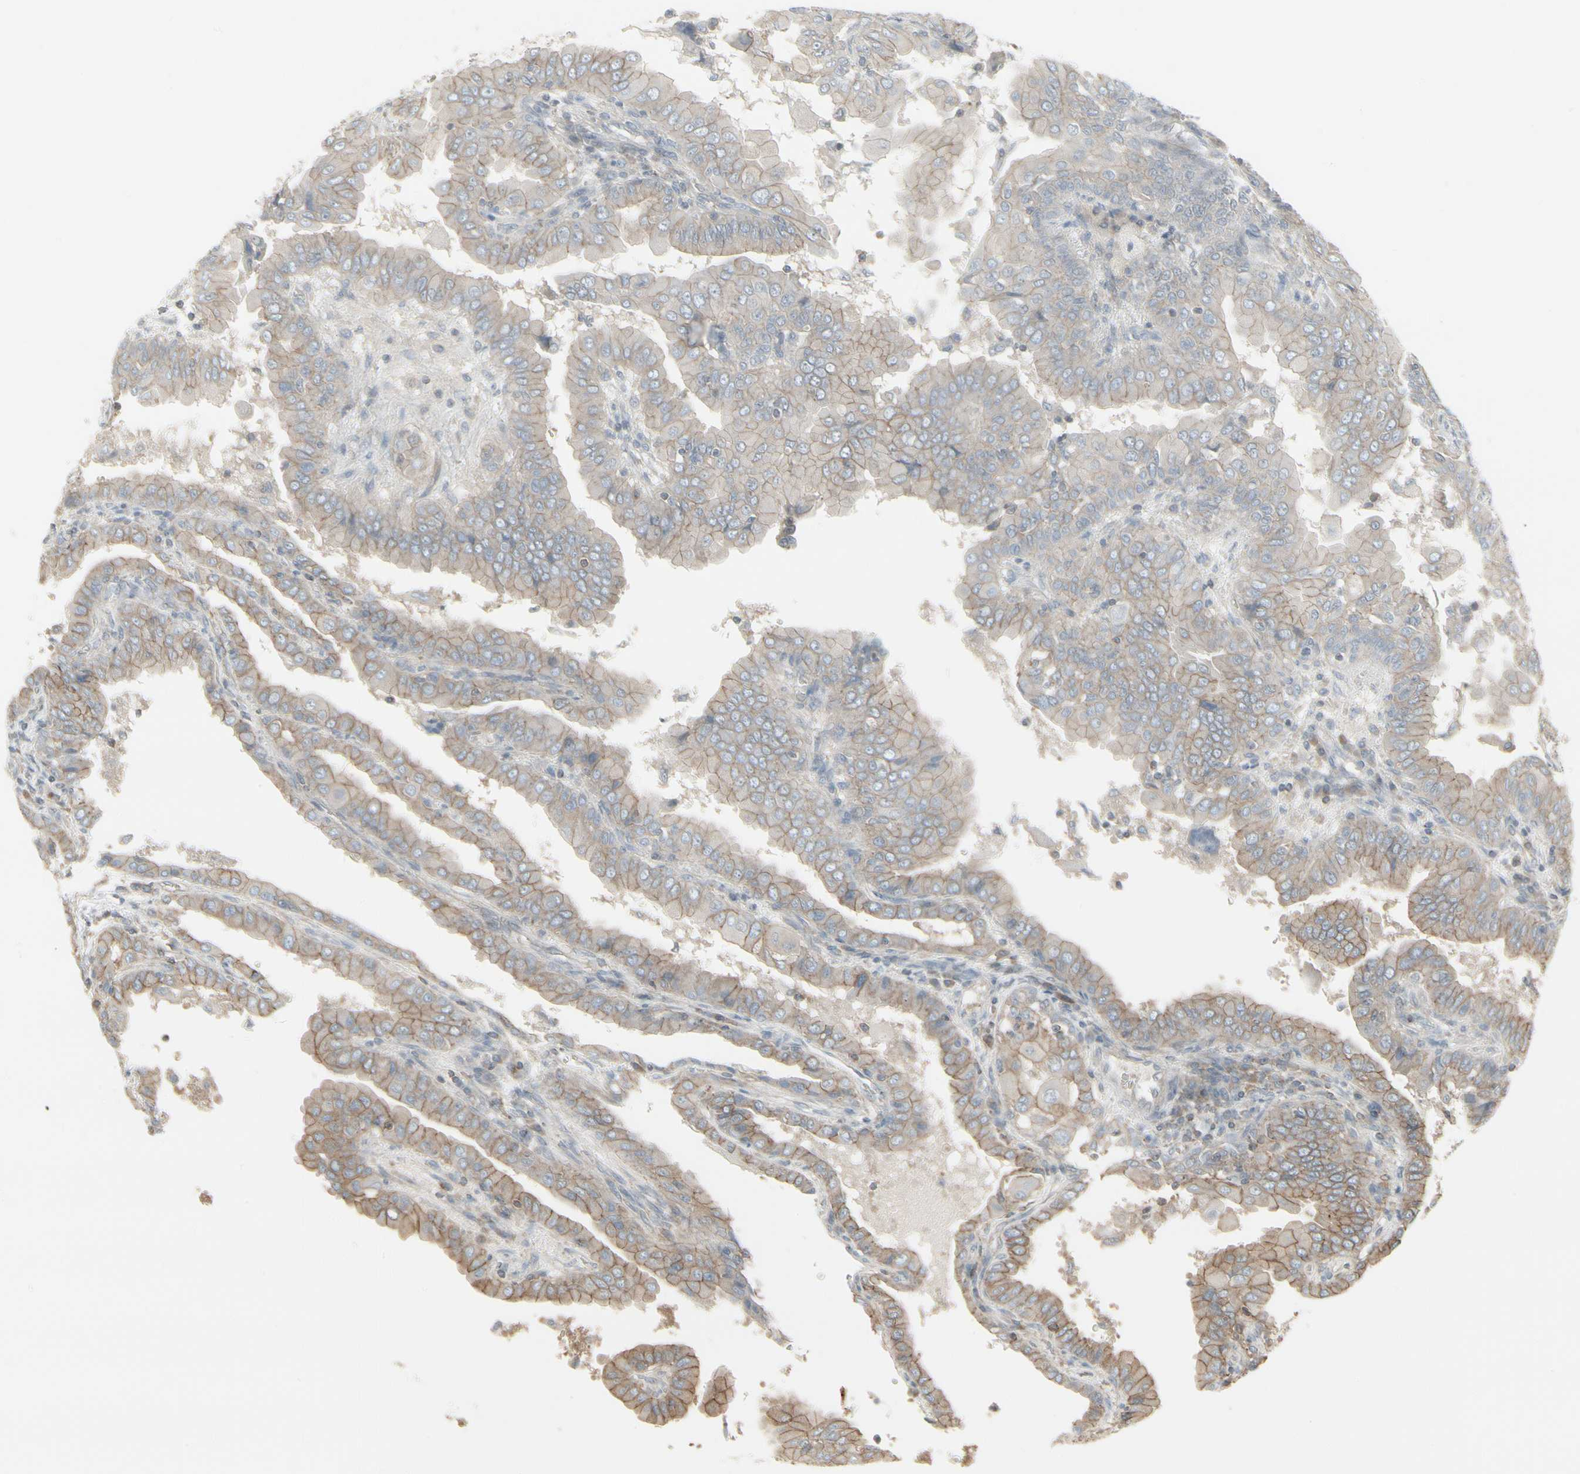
{"staining": {"intensity": "weak", "quantity": ">75%", "location": "cytoplasmic/membranous"}, "tissue": "thyroid cancer", "cell_type": "Tumor cells", "image_type": "cancer", "snomed": [{"axis": "morphology", "description": "Papillary adenocarcinoma, NOS"}, {"axis": "topography", "description": "Thyroid gland"}], "caption": "IHC of human thyroid cancer demonstrates low levels of weak cytoplasmic/membranous staining in about >75% of tumor cells.", "gene": "EPS15", "patient": {"sex": "male", "age": 33}}